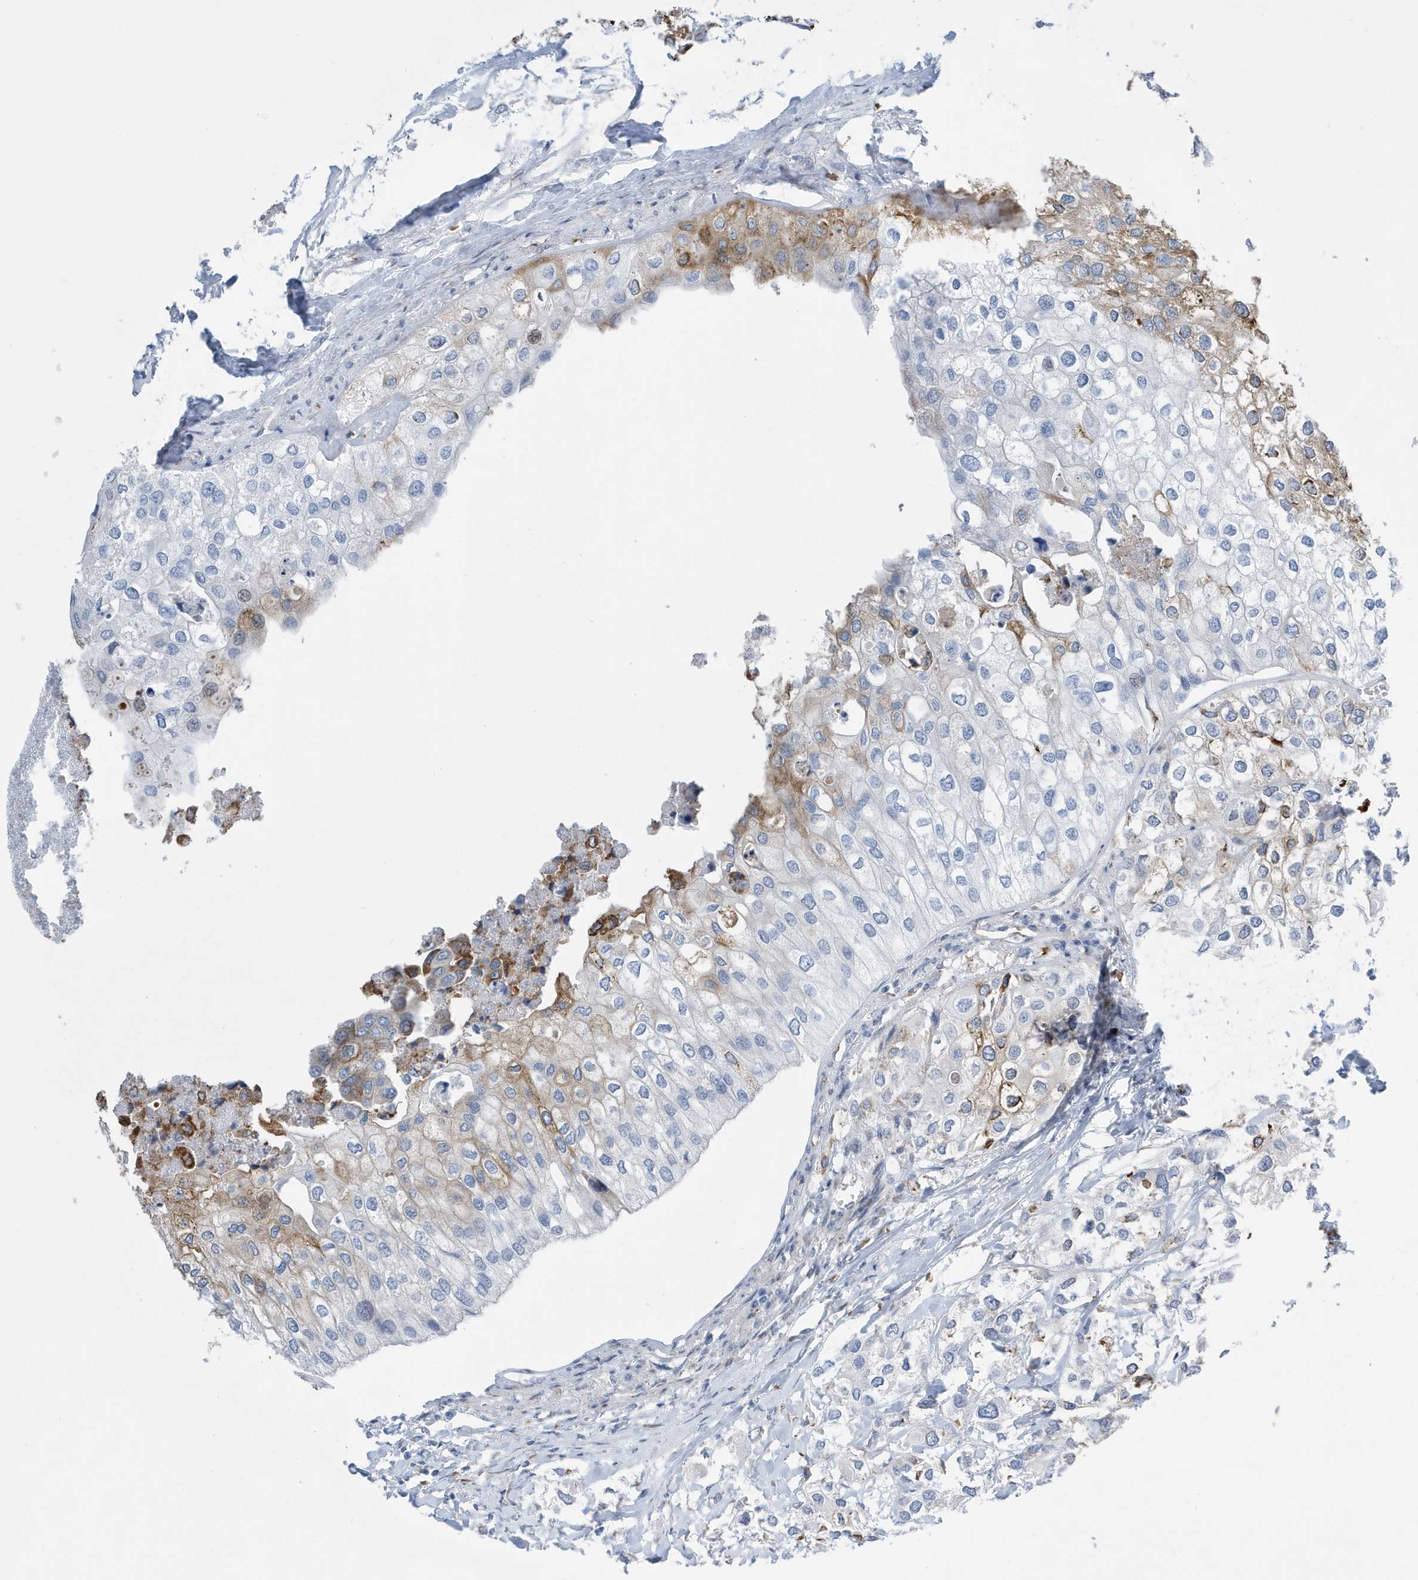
{"staining": {"intensity": "moderate", "quantity": "25%-75%", "location": "cytoplasmic/membranous"}, "tissue": "urothelial cancer", "cell_type": "Tumor cells", "image_type": "cancer", "snomed": [{"axis": "morphology", "description": "Urothelial carcinoma, High grade"}, {"axis": "topography", "description": "Urinary bladder"}], "caption": "Moderate cytoplasmic/membranous protein expression is seen in approximately 25%-75% of tumor cells in urothelial carcinoma (high-grade). The staining was performed using DAB to visualize the protein expression in brown, while the nuclei were stained in blue with hematoxylin (Magnification: 20x).", "gene": "SEMA3F", "patient": {"sex": "male", "age": 64}}